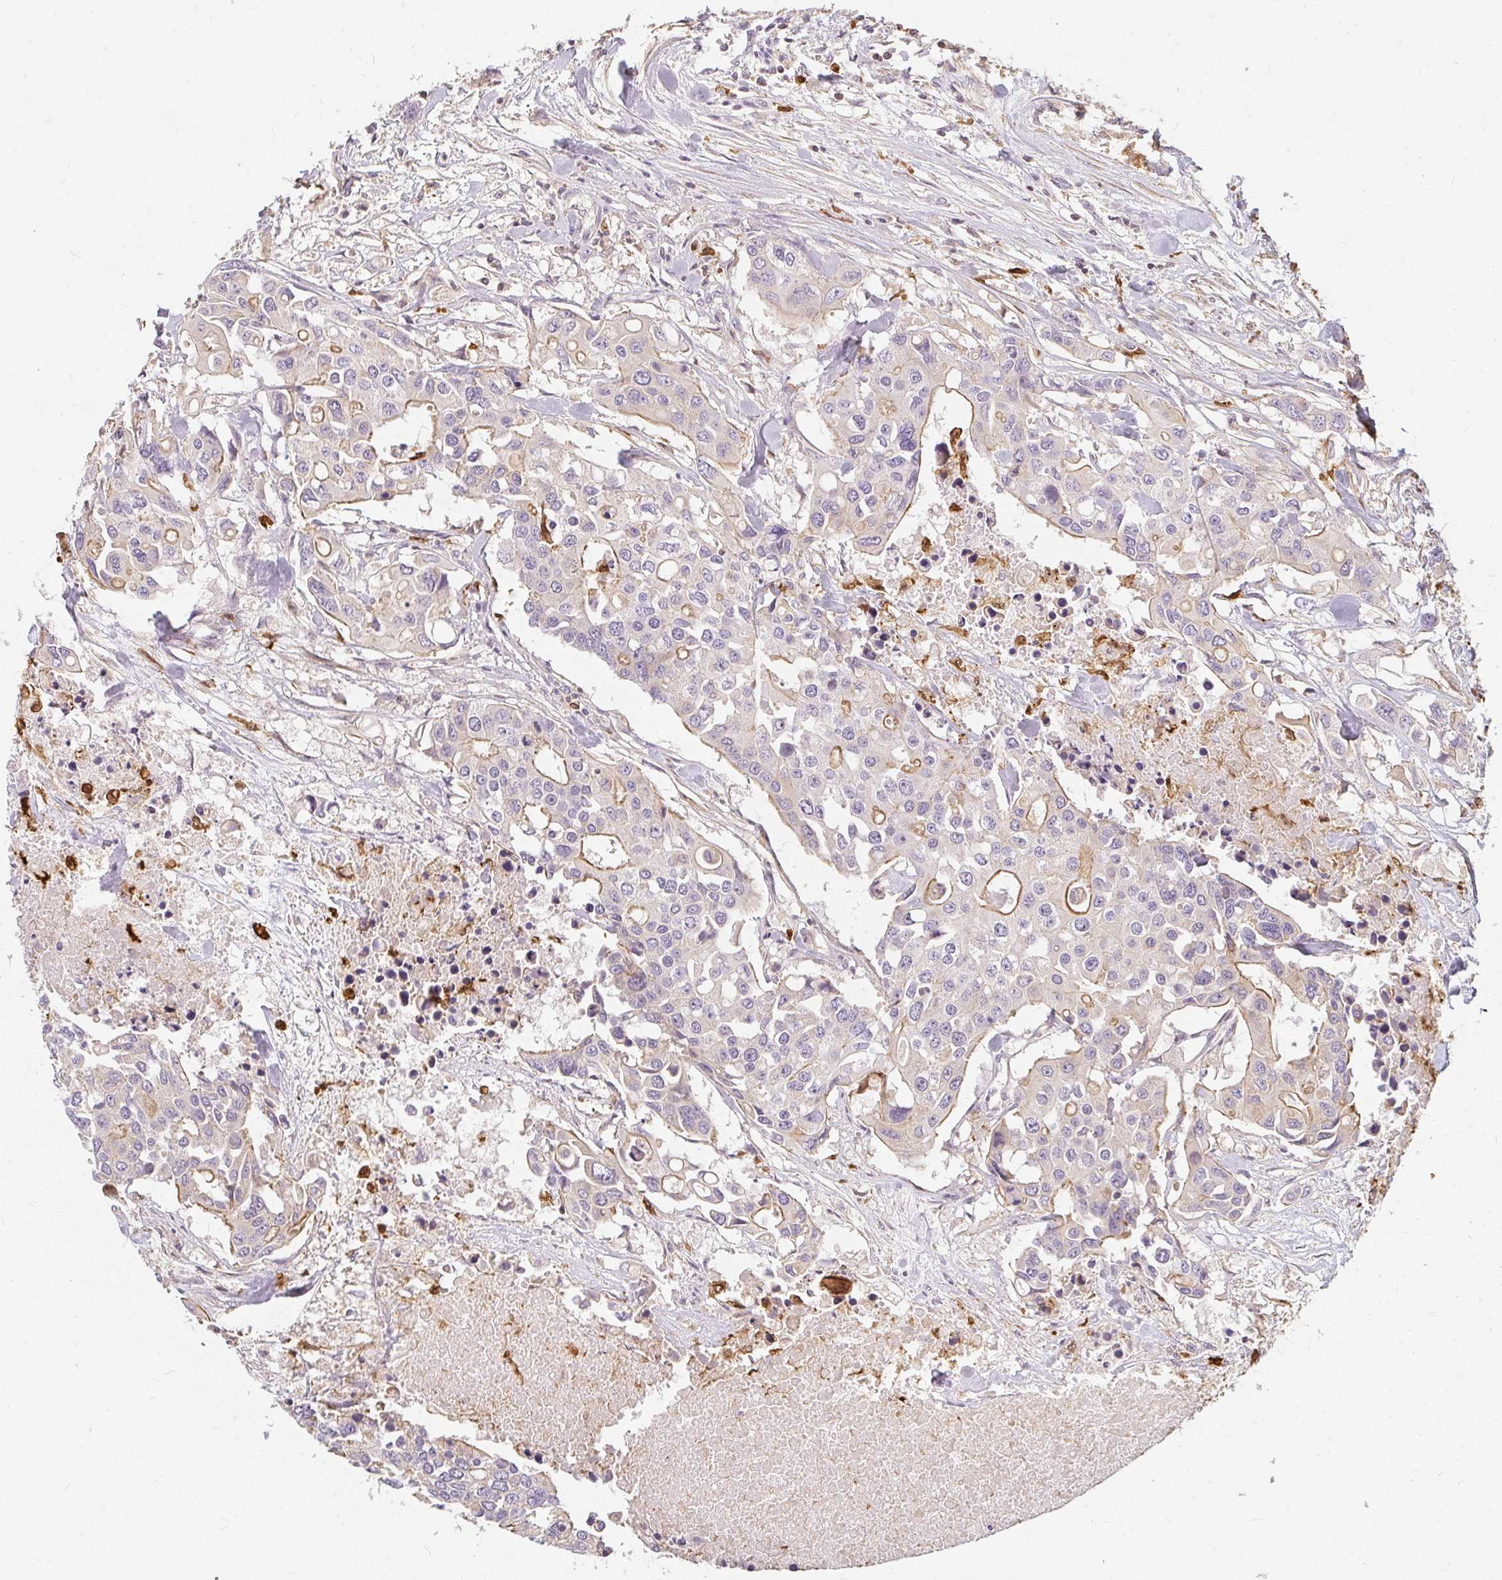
{"staining": {"intensity": "moderate", "quantity": "<25%", "location": "cytoplasmic/membranous"}, "tissue": "colorectal cancer", "cell_type": "Tumor cells", "image_type": "cancer", "snomed": [{"axis": "morphology", "description": "Adenocarcinoma, NOS"}, {"axis": "topography", "description": "Colon"}], "caption": "About <25% of tumor cells in human adenocarcinoma (colorectal) reveal moderate cytoplasmic/membranous protein positivity as visualized by brown immunohistochemical staining.", "gene": "CNTRL", "patient": {"sex": "male", "age": 77}}